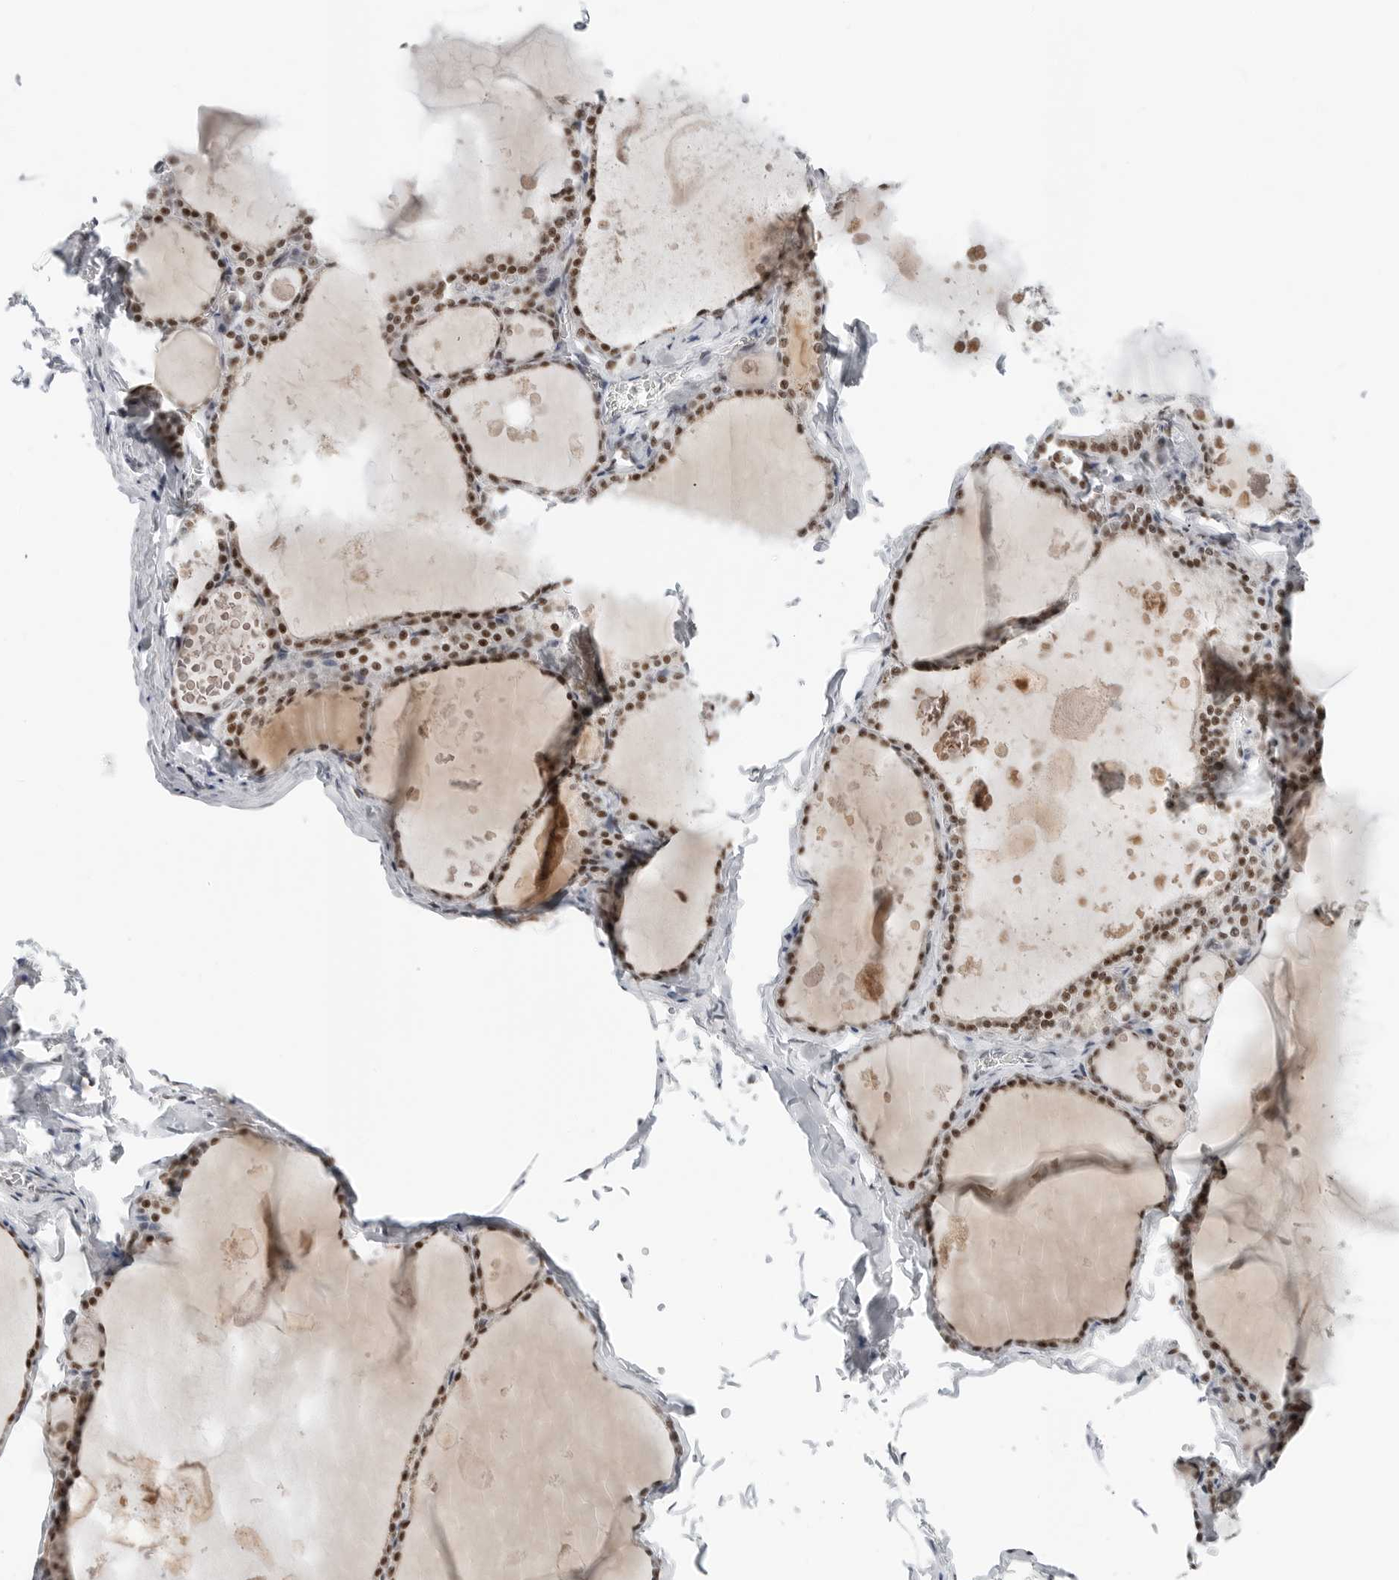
{"staining": {"intensity": "strong", "quantity": ">75%", "location": "nuclear"}, "tissue": "thyroid gland", "cell_type": "Glandular cells", "image_type": "normal", "snomed": [{"axis": "morphology", "description": "Normal tissue, NOS"}, {"axis": "topography", "description": "Thyroid gland"}], "caption": "Protein analysis of benign thyroid gland displays strong nuclear expression in about >75% of glandular cells.", "gene": "WRAP53", "patient": {"sex": "male", "age": 56}}